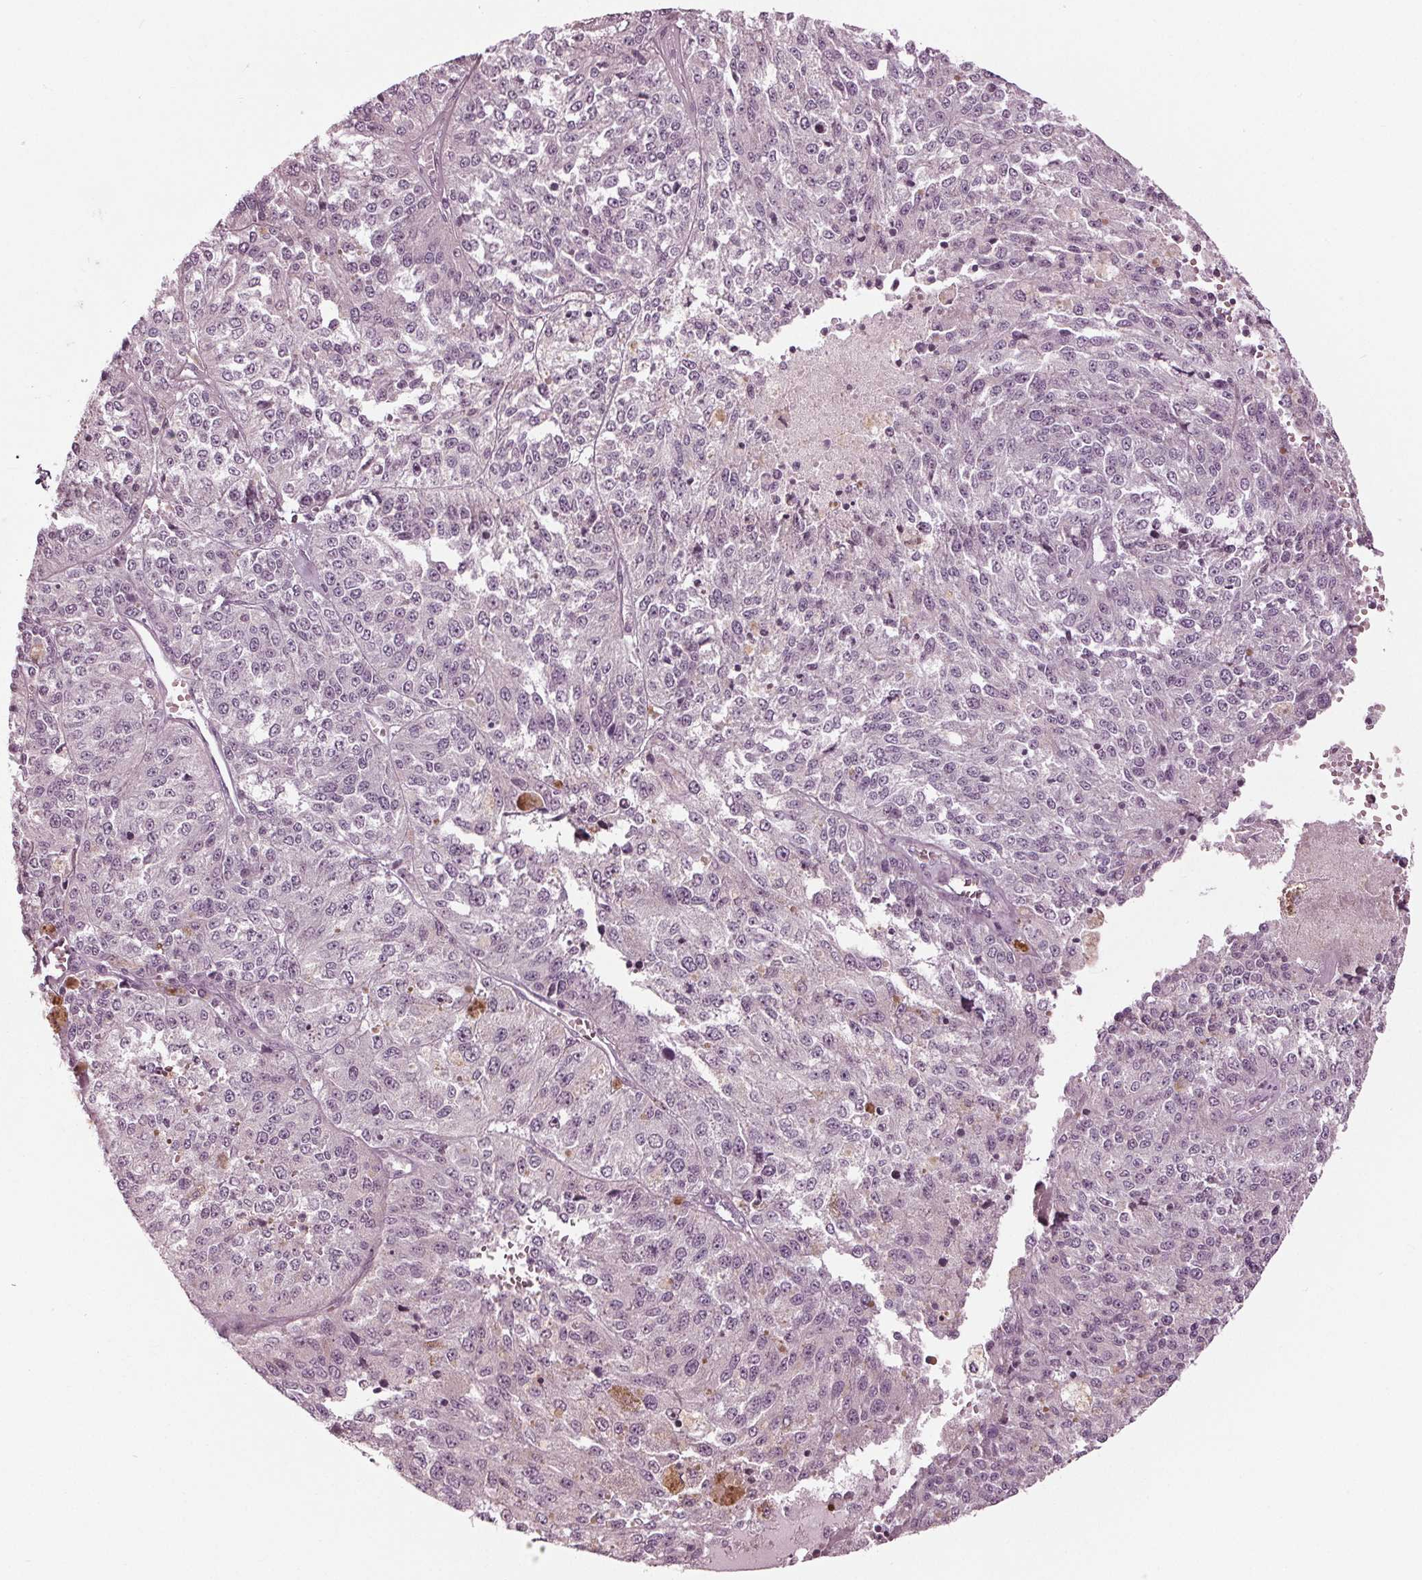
{"staining": {"intensity": "negative", "quantity": "none", "location": "none"}, "tissue": "melanoma", "cell_type": "Tumor cells", "image_type": "cancer", "snomed": [{"axis": "morphology", "description": "Malignant melanoma, Metastatic site"}, {"axis": "topography", "description": "Lymph node"}], "caption": "An image of human malignant melanoma (metastatic site) is negative for staining in tumor cells.", "gene": "CLN6", "patient": {"sex": "female", "age": 64}}